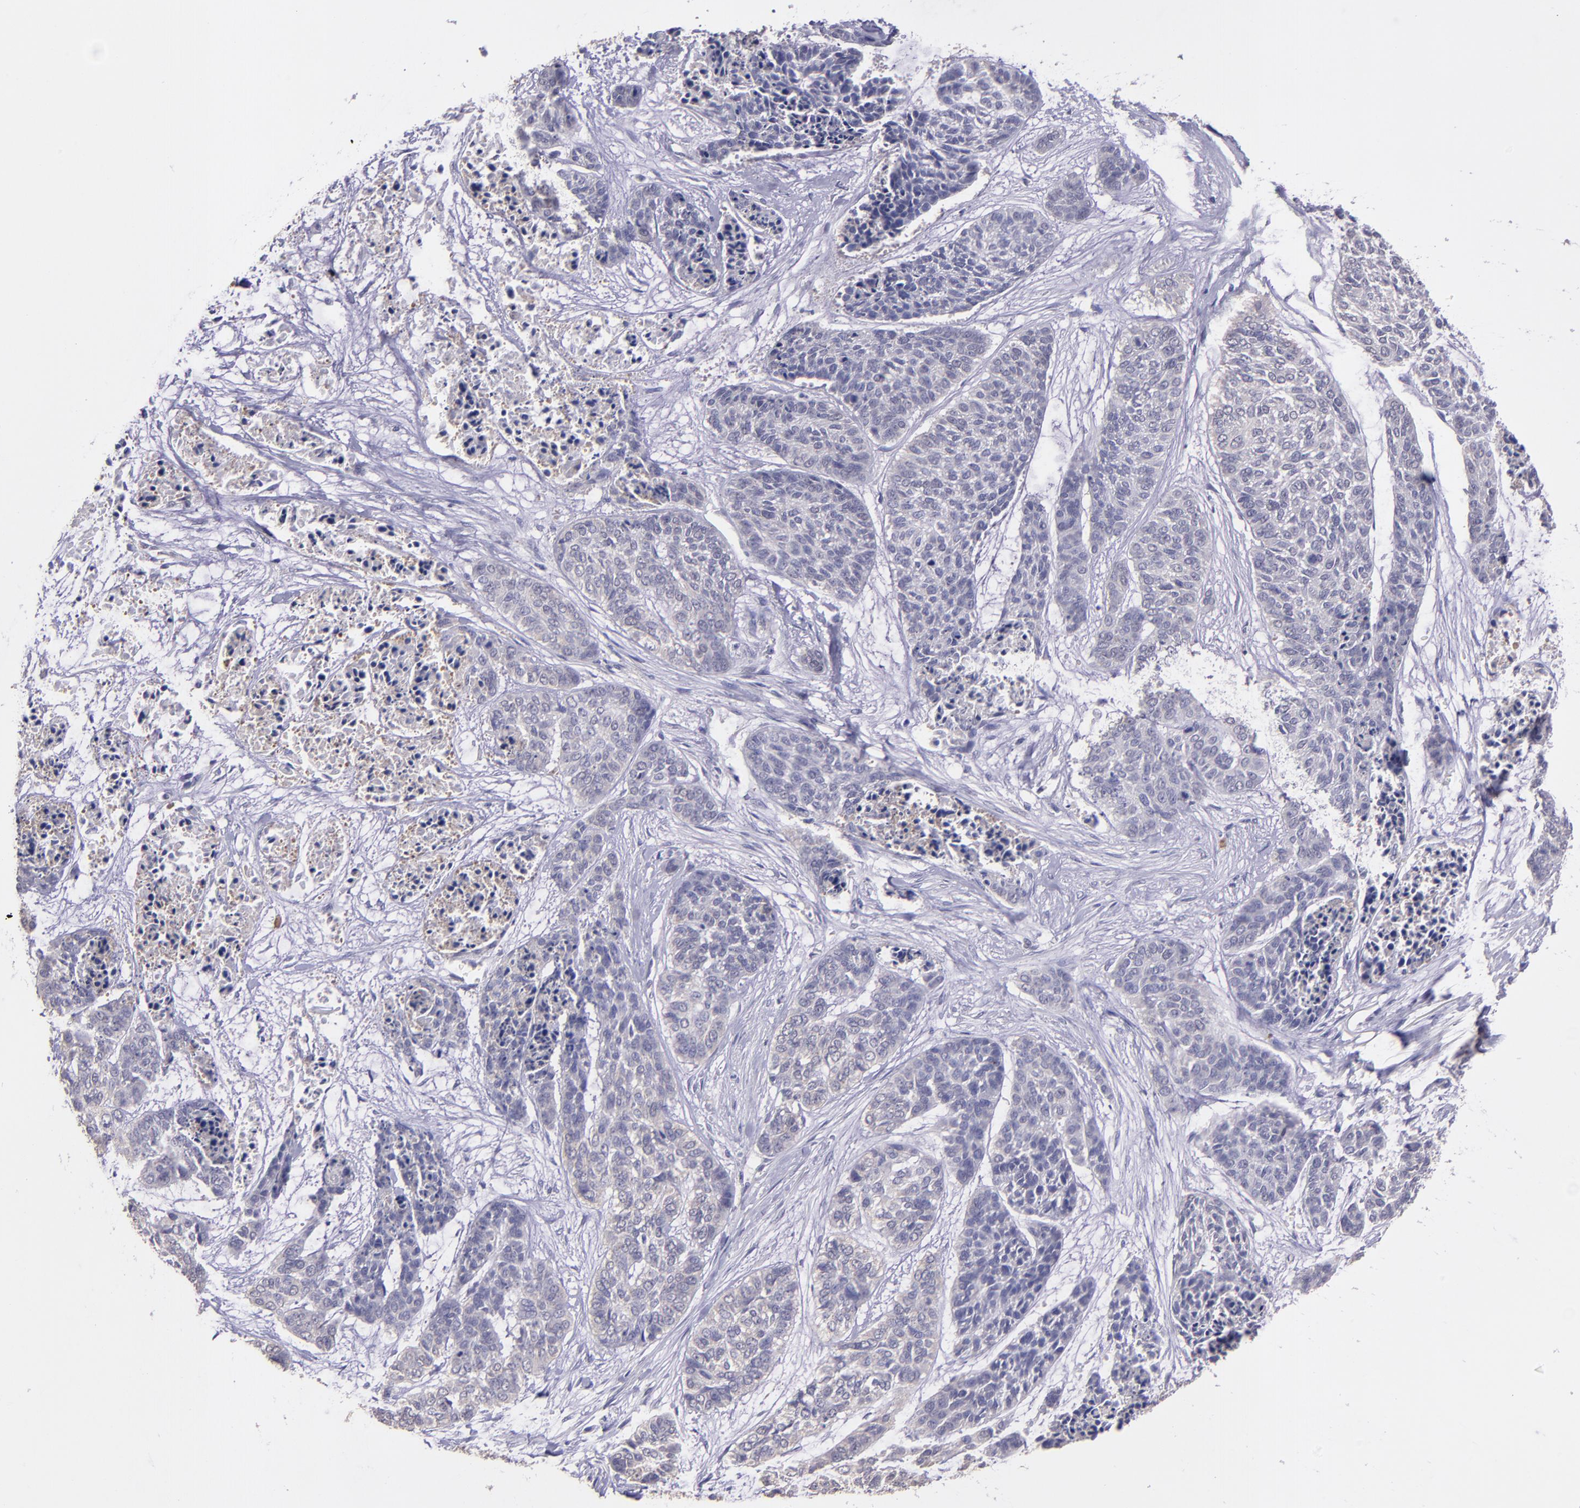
{"staining": {"intensity": "negative", "quantity": "none", "location": "none"}, "tissue": "skin cancer", "cell_type": "Tumor cells", "image_type": "cancer", "snomed": [{"axis": "morphology", "description": "Basal cell carcinoma"}, {"axis": "topography", "description": "Skin"}], "caption": "Tumor cells show no significant protein positivity in skin basal cell carcinoma.", "gene": "PAPPA", "patient": {"sex": "female", "age": 64}}